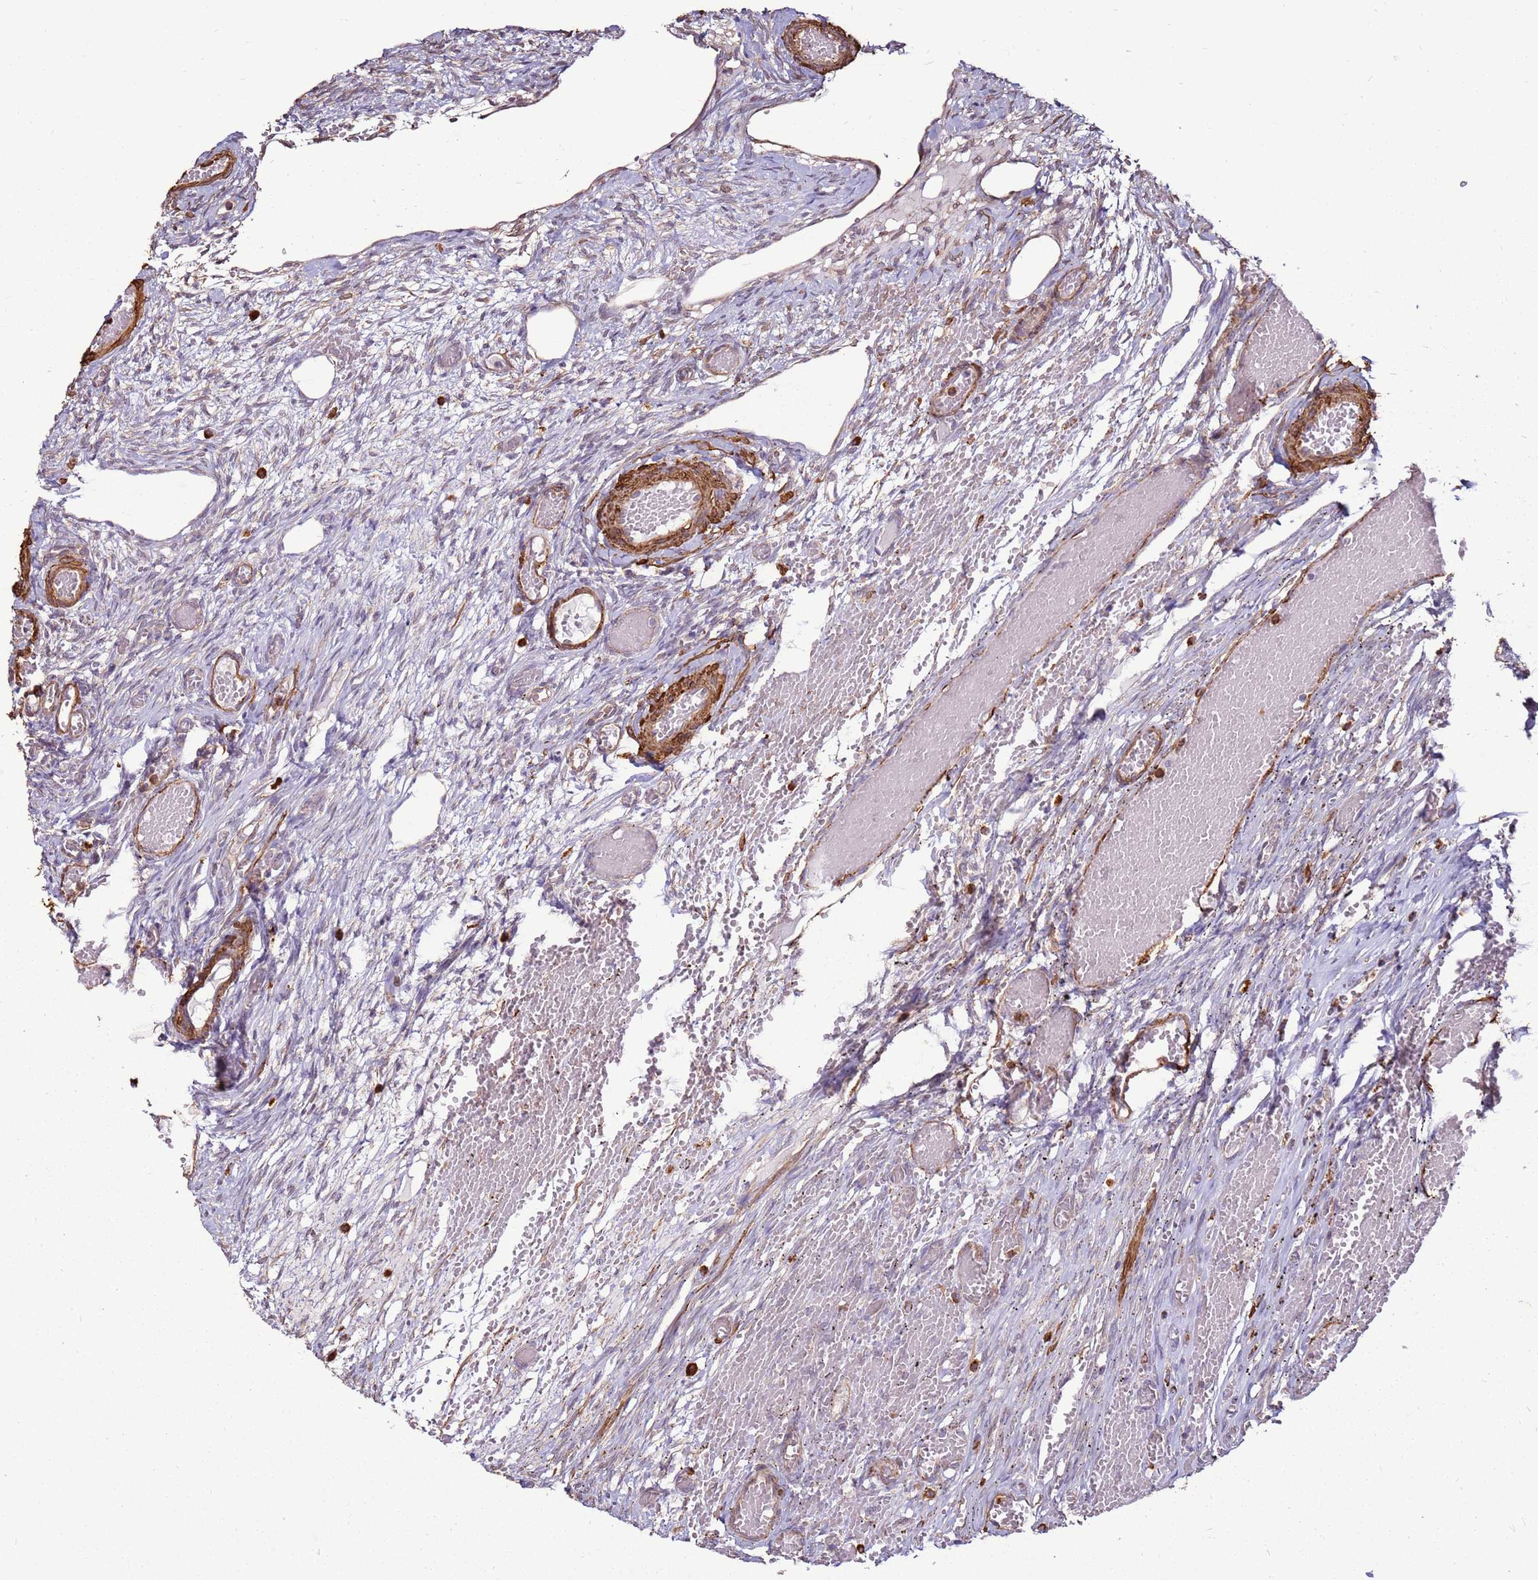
{"staining": {"intensity": "weak", "quantity": "<25%", "location": "cytoplasmic/membranous"}, "tissue": "ovary", "cell_type": "Ovarian stroma cells", "image_type": "normal", "snomed": [{"axis": "morphology", "description": "Adenocarcinoma, NOS"}, {"axis": "topography", "description": "Endometrium"}], "caption": "The immunohistochemistry image has no significant positivity in ovarian stroma cells of ovary. The staining was performed using DAB (3,3'-diaminobenzidine) to visualize the protein expression in brown, while the nuclei were stained in blue with hematoxylin (Magnification: 20x).", "gene": "DDX59", "patient": {"sex": "female", "age": 32}}